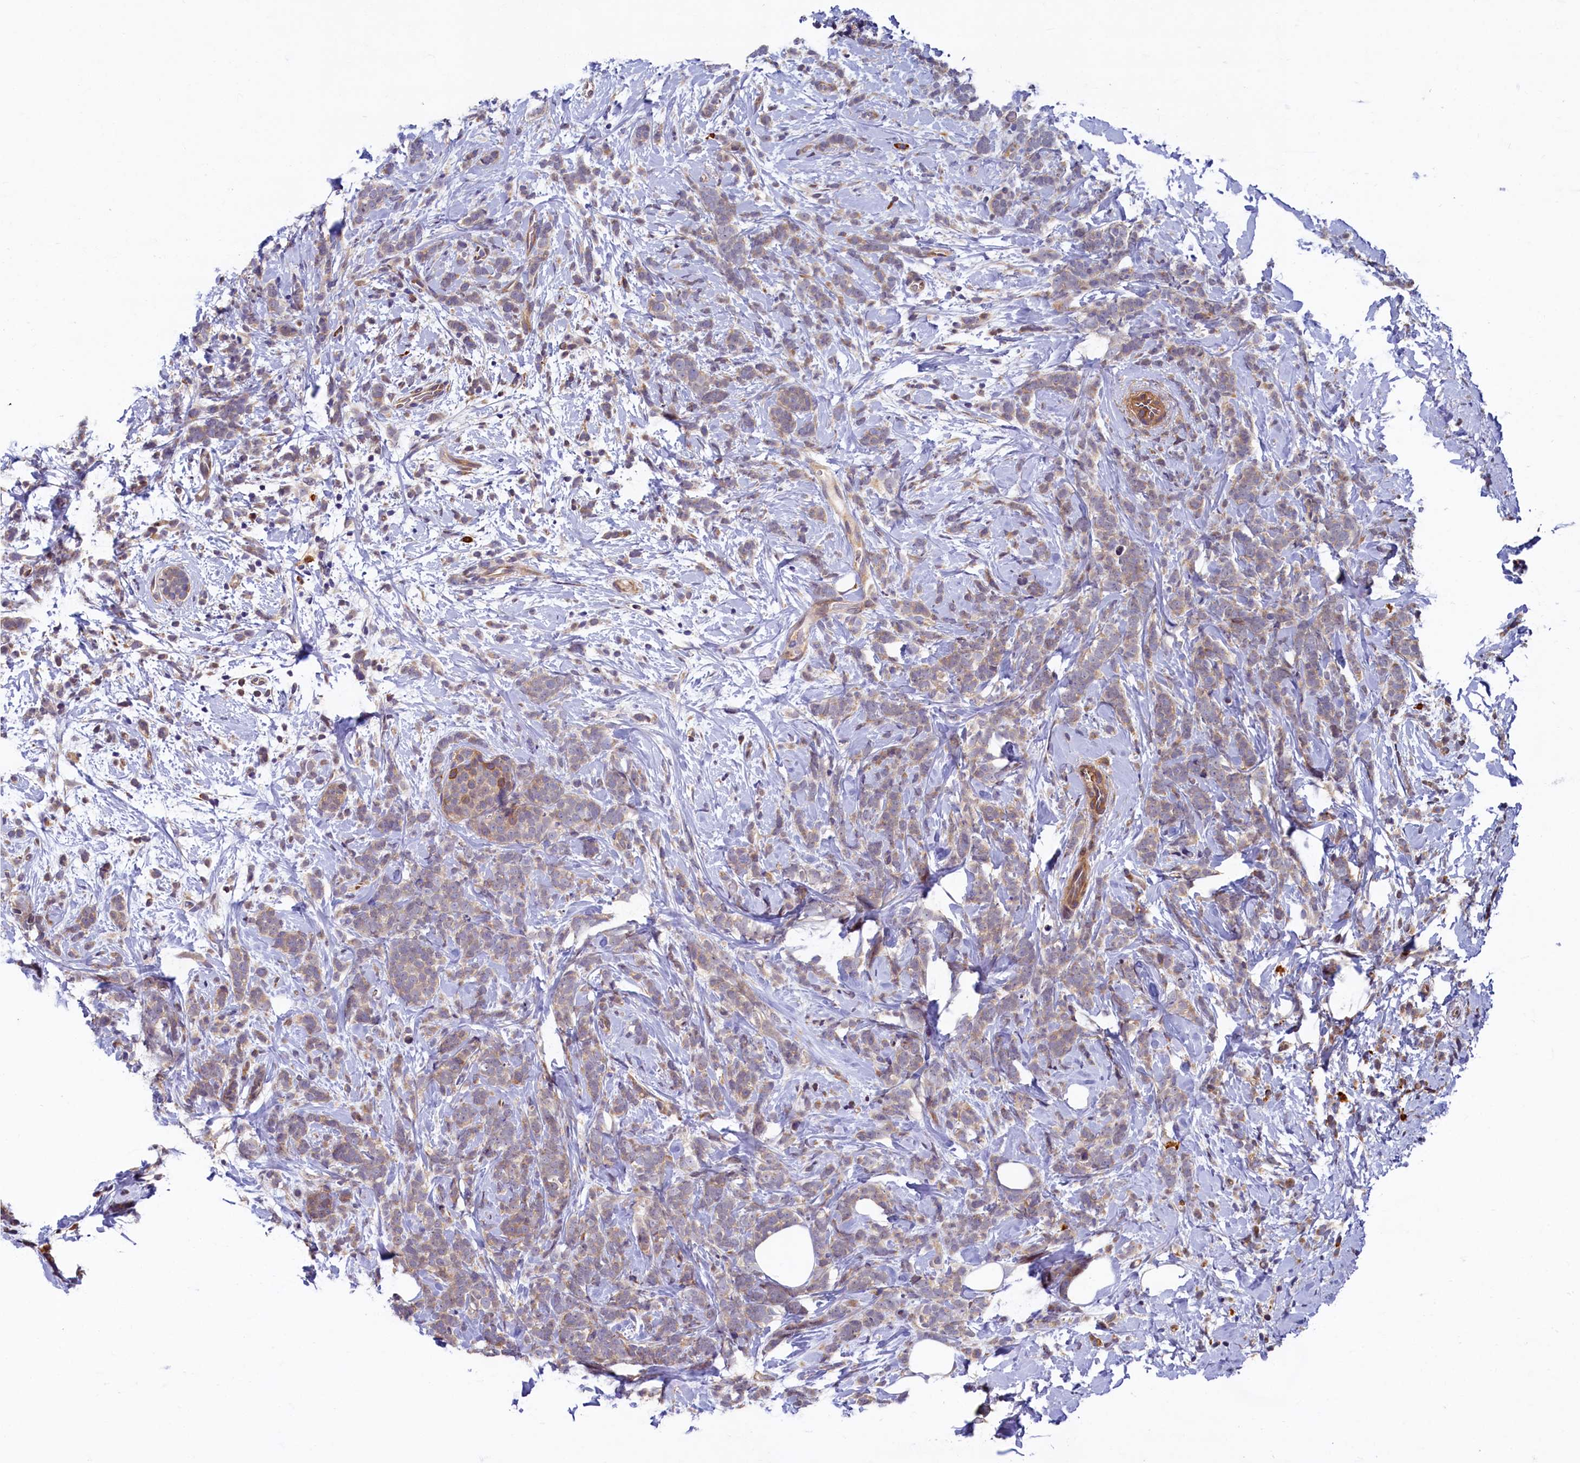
{"staining": {"intensity": "weak", "quantity": "25%-75%", "location": "cytoplasmic/membranous"}, "tissue": "breast cancer", "cell_type": "Tumor cells", "image_type": "cancer", "snomed": [{"axis": "morphology", "description": "Lobular carcinoma"}, {"axis": "topography", "description": "Breast"}], "caption": "Immunohistochemistry histopathology image of neoplastic tissue: breast cancer stained using immunohistochemistry demonstrates low levels of weak protein expression localized specifically in the cytoplasmic/membranous of tumor cells, appearing as a cytoplasmic/membranous brown color.", "gene": "SLC16A14", "patient": {"sex": "female", "age": 58}}